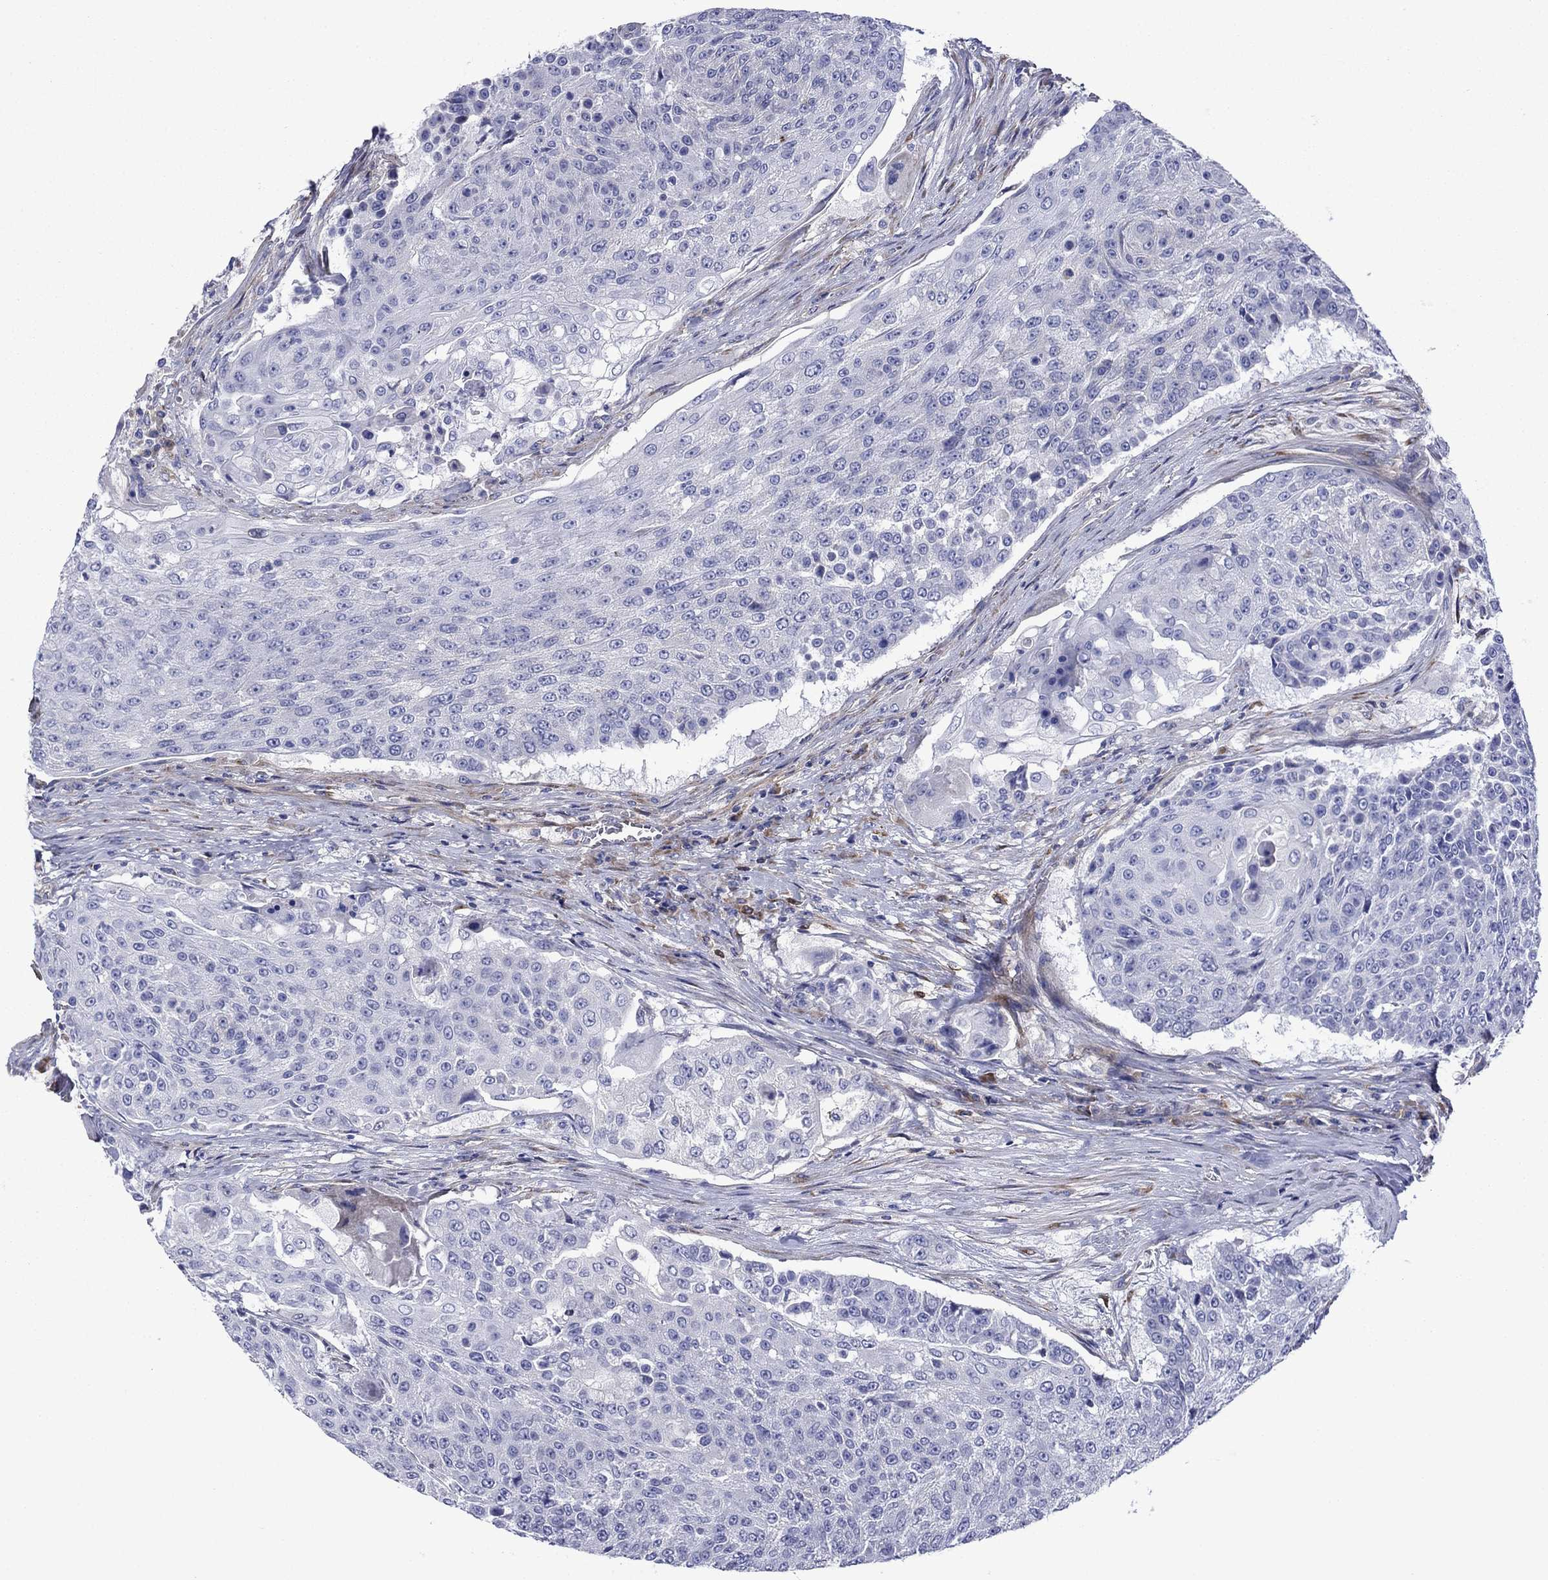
{"staining": {"intensity": "negative", "quantity": "none", "location": "none"}, "tissue": "urothelial cancer", "cell_type": "Tumor cells", "image_type": "cancer", "snomed": [{"axis": "morphology", "description": "Urothelial carcinoma, High grade"}, {"axis": "topography", "description": "Urinary bladder"}], "caption": "DAB (3,3'-diaminobenzidine) immunohistochemical staining of high-grade urothelial carcinoma shows no significant expression in tumor cells. Brightfield microscopy of IHC stained with DAB (3,3'-diaminobenzidine) (brown) and hematoxylin (blue), captured at high magnification.", "gene": "HSPG2", "patient": {"sex": "female", "age": 63}}